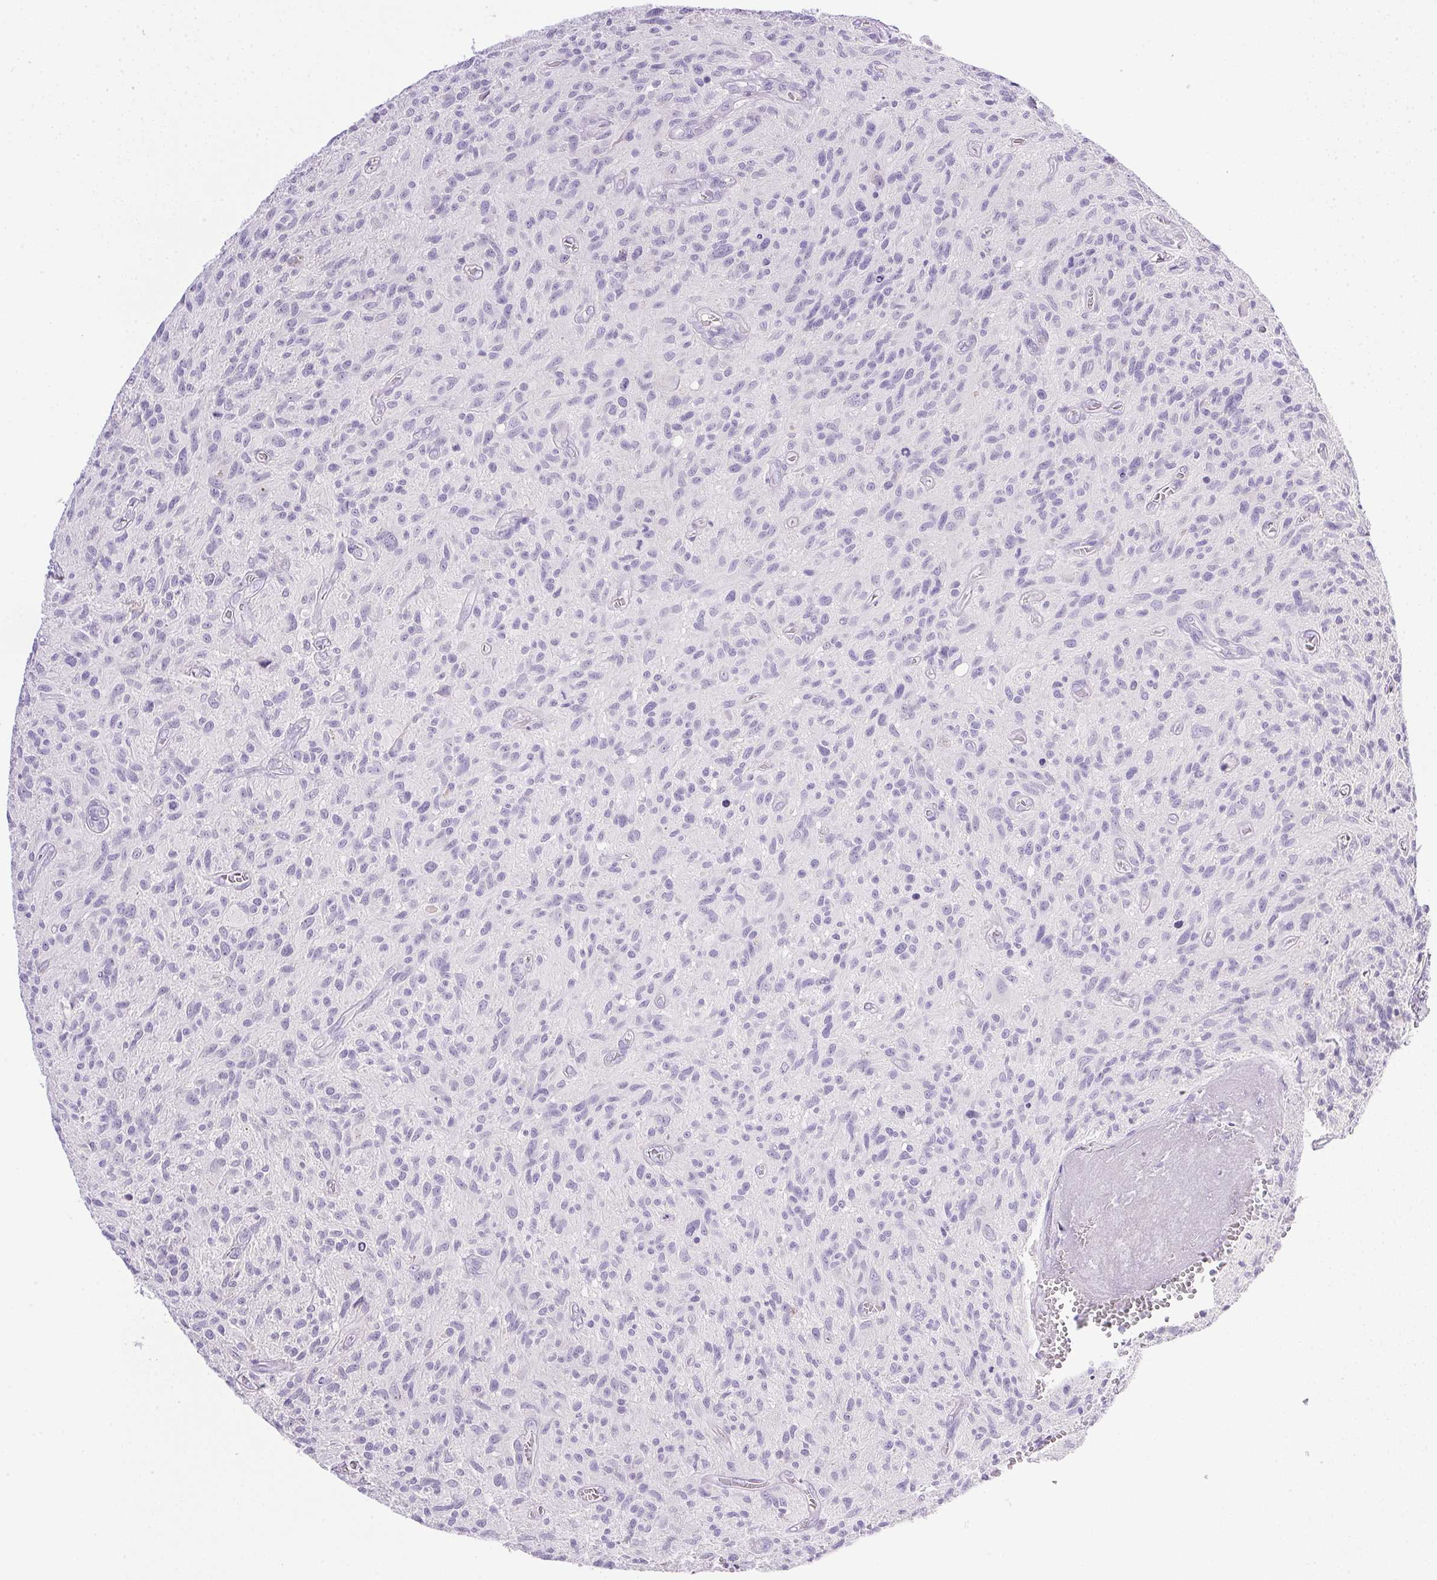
{"staining": {"intensity": "negative", "quantity": "none", "location": "none"}, "tissue": "glioma", "cell_type": "Tumor cells", "image_type": "cancer", "snomed": [{"axis": "morphology", "description": "Glioma, malignant, High grade"}, {"axis": "topography", "description": "Brain"}], "caption": "Glioma was stained to show a protein in brown. There is no significant staining in tumor cells. (Brightfield microscopy of DAB immunohistochemistry (IHC) at high magnification).", "gene": "ATP6V0A4", "patient": {"sex": "male", "age": 75}}